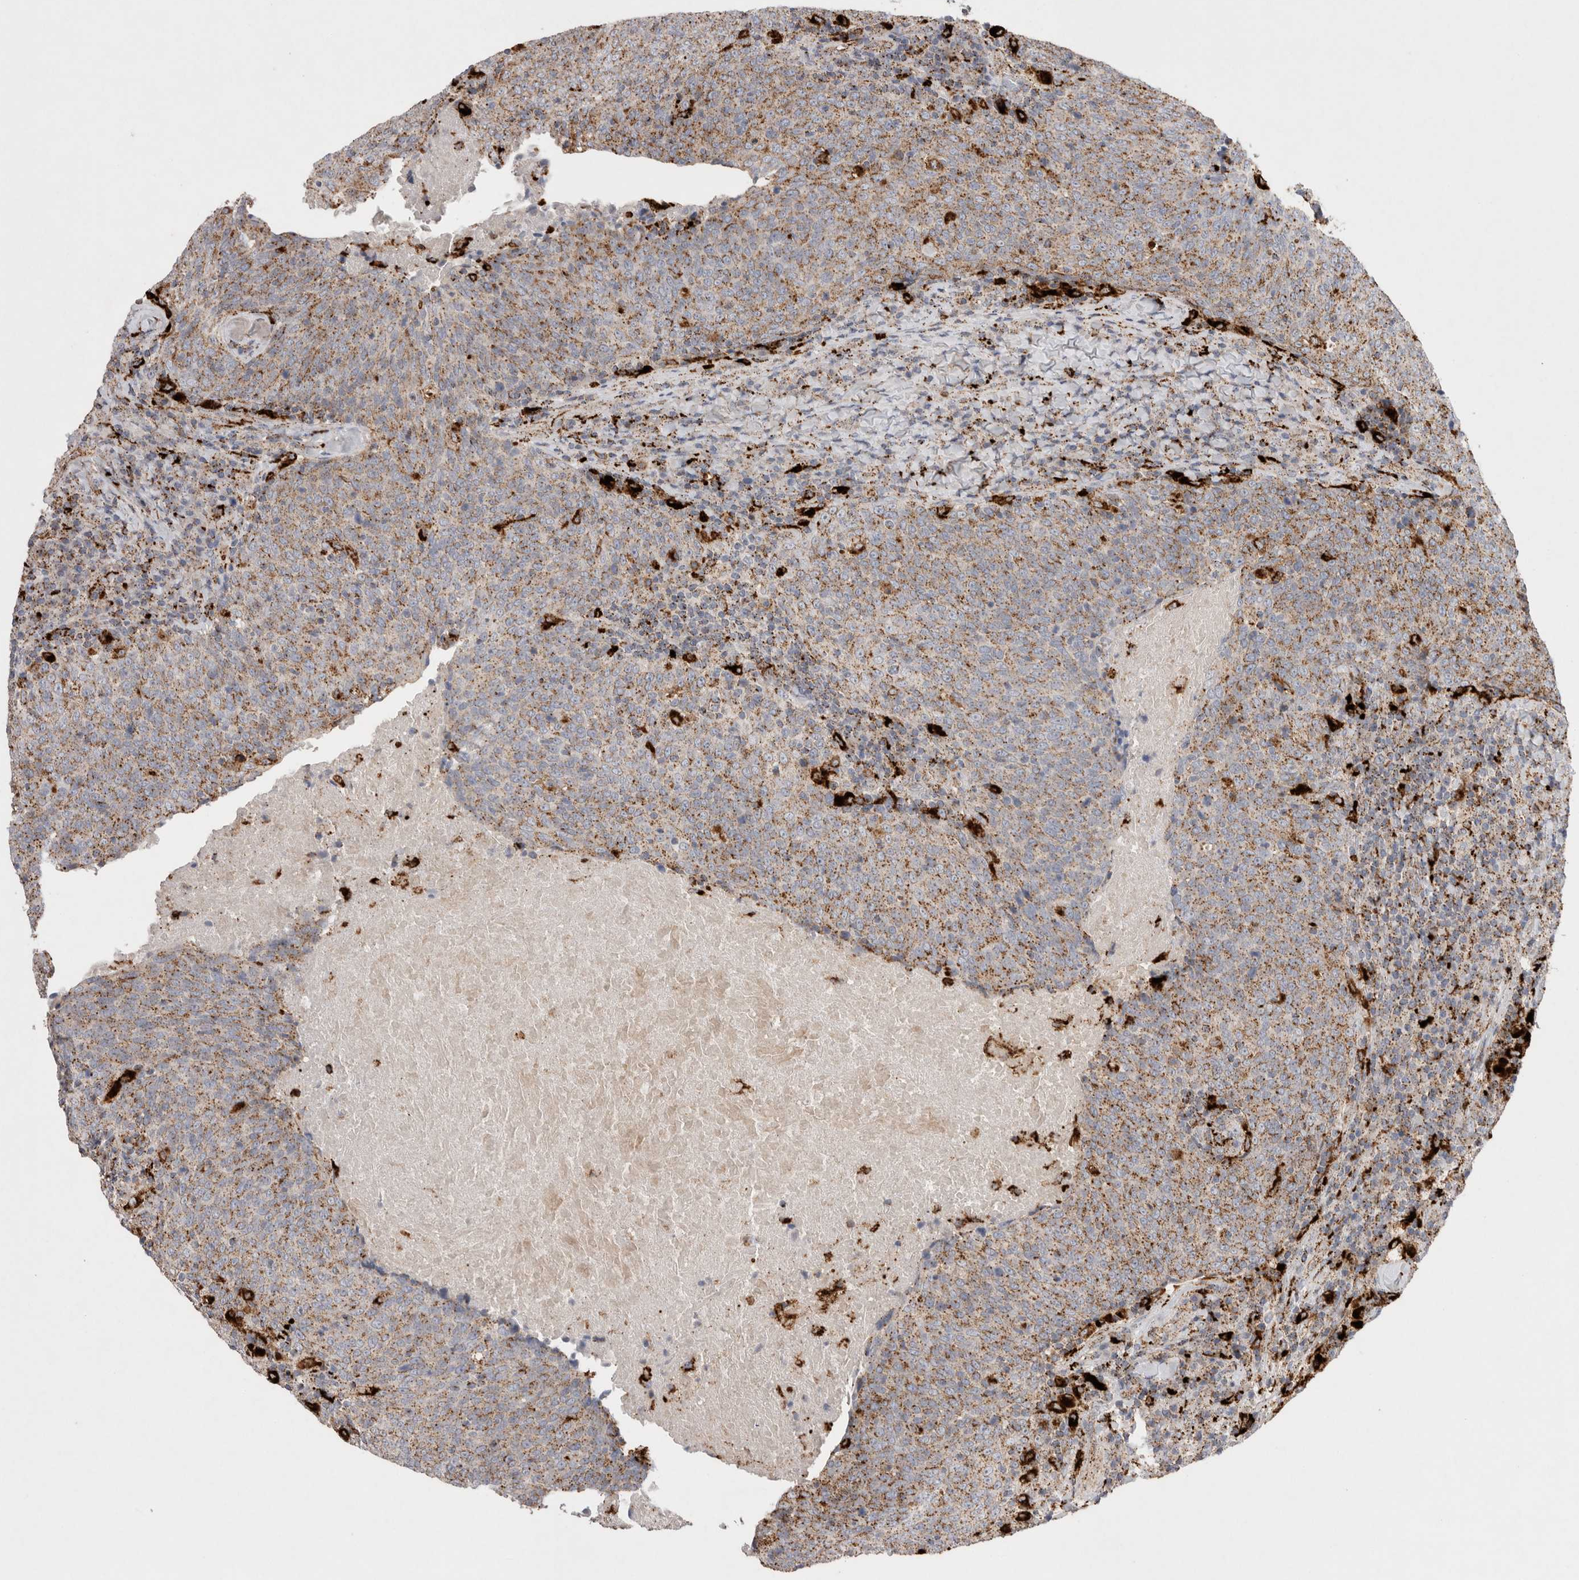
{"staining": {"intensity": "moderate", "quantity": ">75%", "location": "cytoplasmic/membranous"}, "tissue": "head and neck cancer", "cell_type": "Tumor cells", "image_type": "cancer", "snomed": [{"axis": "morphology", "description": "Squamous cell carcinoma, NOS"}, {"axis": "morphology", "description": "Squamous cell carcinoma, metastatic, NOS"}, {"axis": "topography", "description": "Lymph node"}, {"axis": "topography", "description": "Head-Neck"}], "caption": "Protein analysis of squamous cell carcinoma (head and neck) tissue displays moderate cytoplasmic/membranous positivity in approximately >75% of tumor cells.", "gene": "CTSA", "patient": {"sex": "male", "age": 62}}